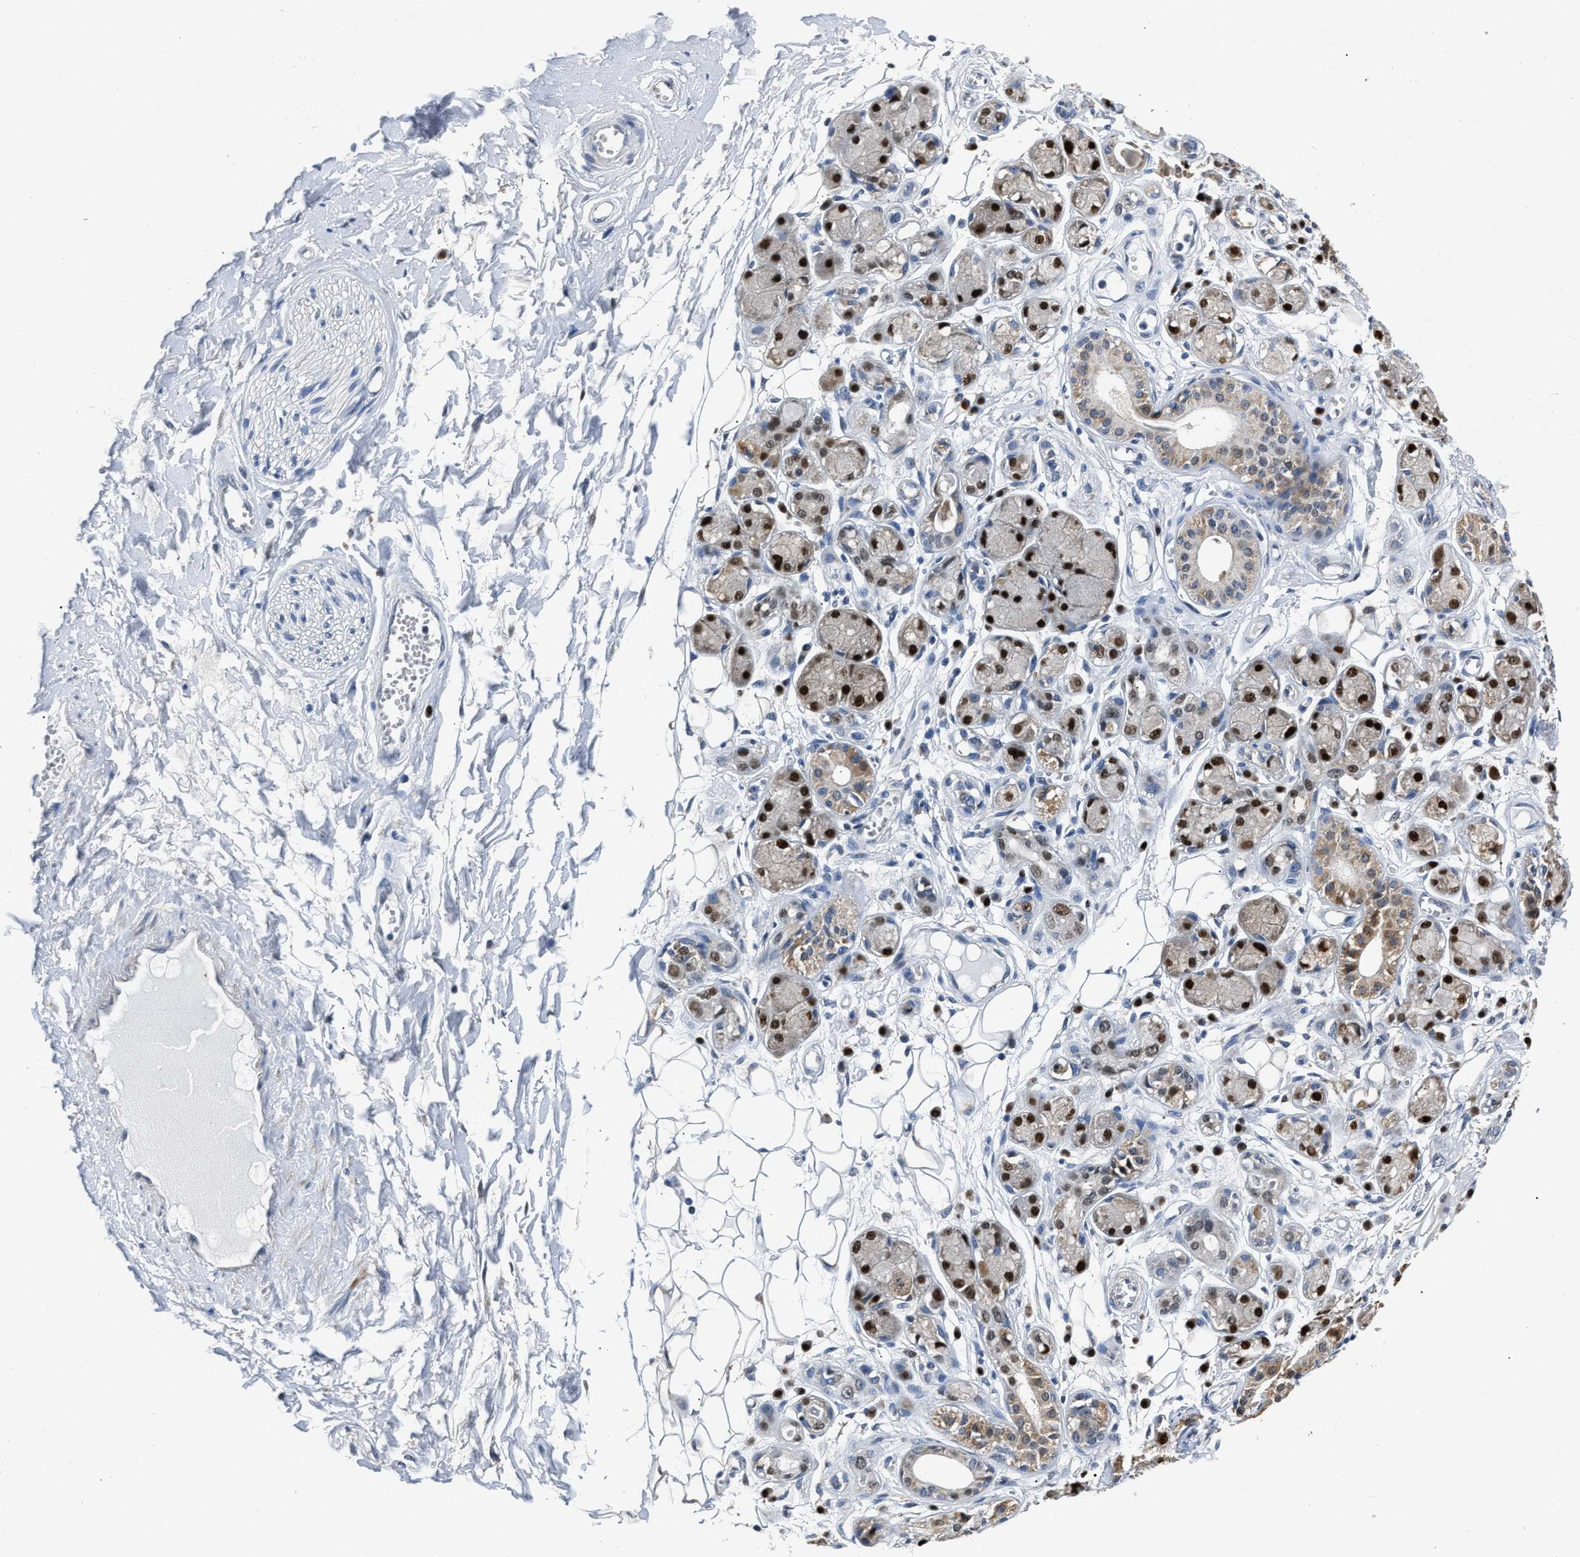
{"staining": {"intensity": "weak", "quantity": ">75%", "location": "cytoplasmic/membranous"}, "tissue": "adipose tissue", "cell_type": "Adipocytes", "image_type": "normal", "snomed": [{"axis": "morphology", "description": "Normal tissue, NOS"}, {"axis": "morphology", "description": "Inflammation, NOS"}, {"axis": "topography", "description": "Salivary gland"}, {"axis": "topography", "description": "Peripheral nerve tissue"}], "caption": "Human adipose tissue stained with a protein marker displays weak staining in adipocytes.", "gene": "NSUN5", "patient": {"sex": "female", "age": 75}}